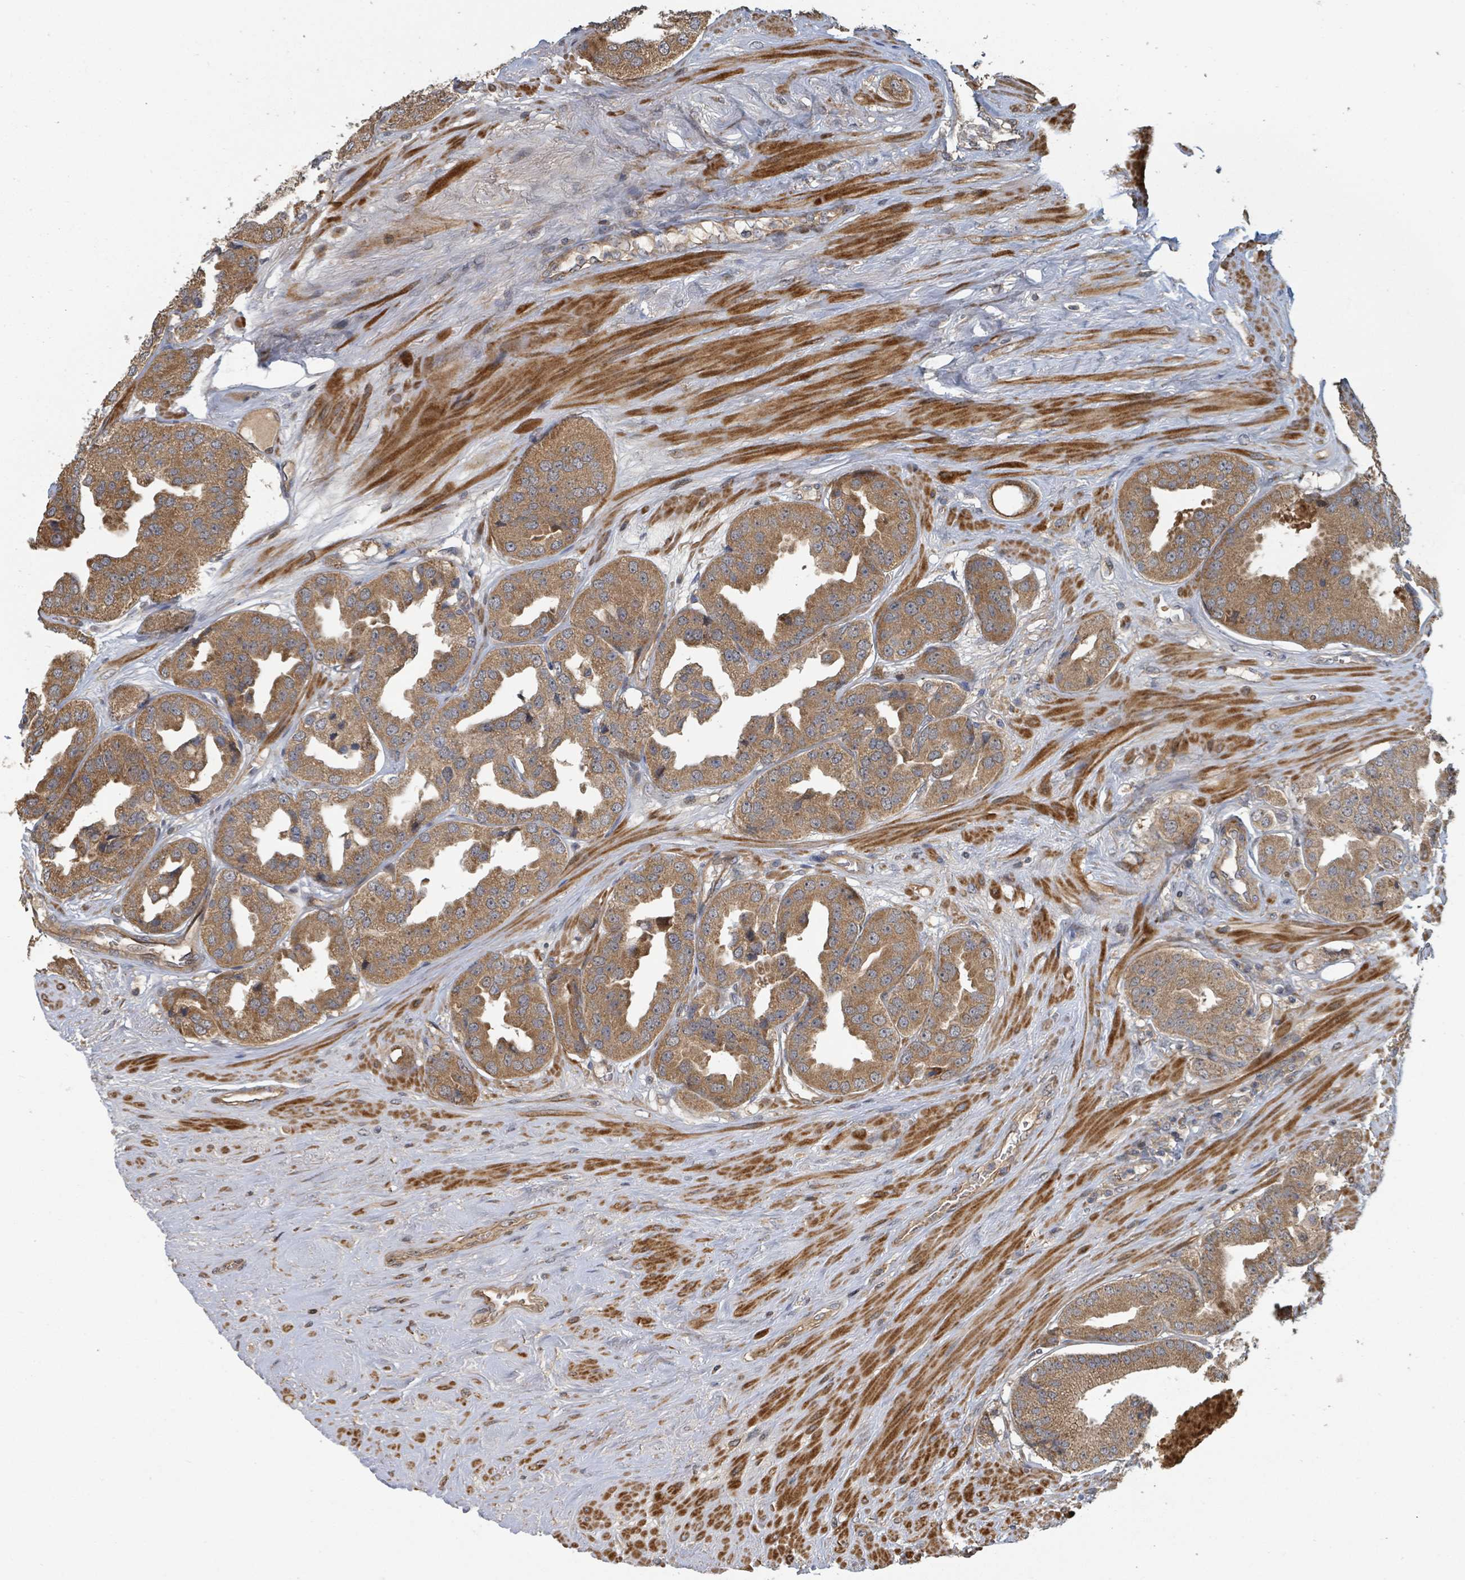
{"staining": {"intensity": "moderate", "quantity": ">75%", "location": "cytoplasmic/membranous"}, "tissue": "prostate cancer", "cell_type": "Tumor cells", "image_type": "cancer", "snomed": [{"axis": "morphology", "description": "Adenocarcinoma, High grade"}, {"axis": "topography", "description": "Prostate"}], "caption": "Protein staining exhibits moderate cytoplasmic/membranous staining in approximately >75% of tumor cells in prostate cancer.", "gene": "DPM1", "patient": {"sex": "male", "age": 63}}